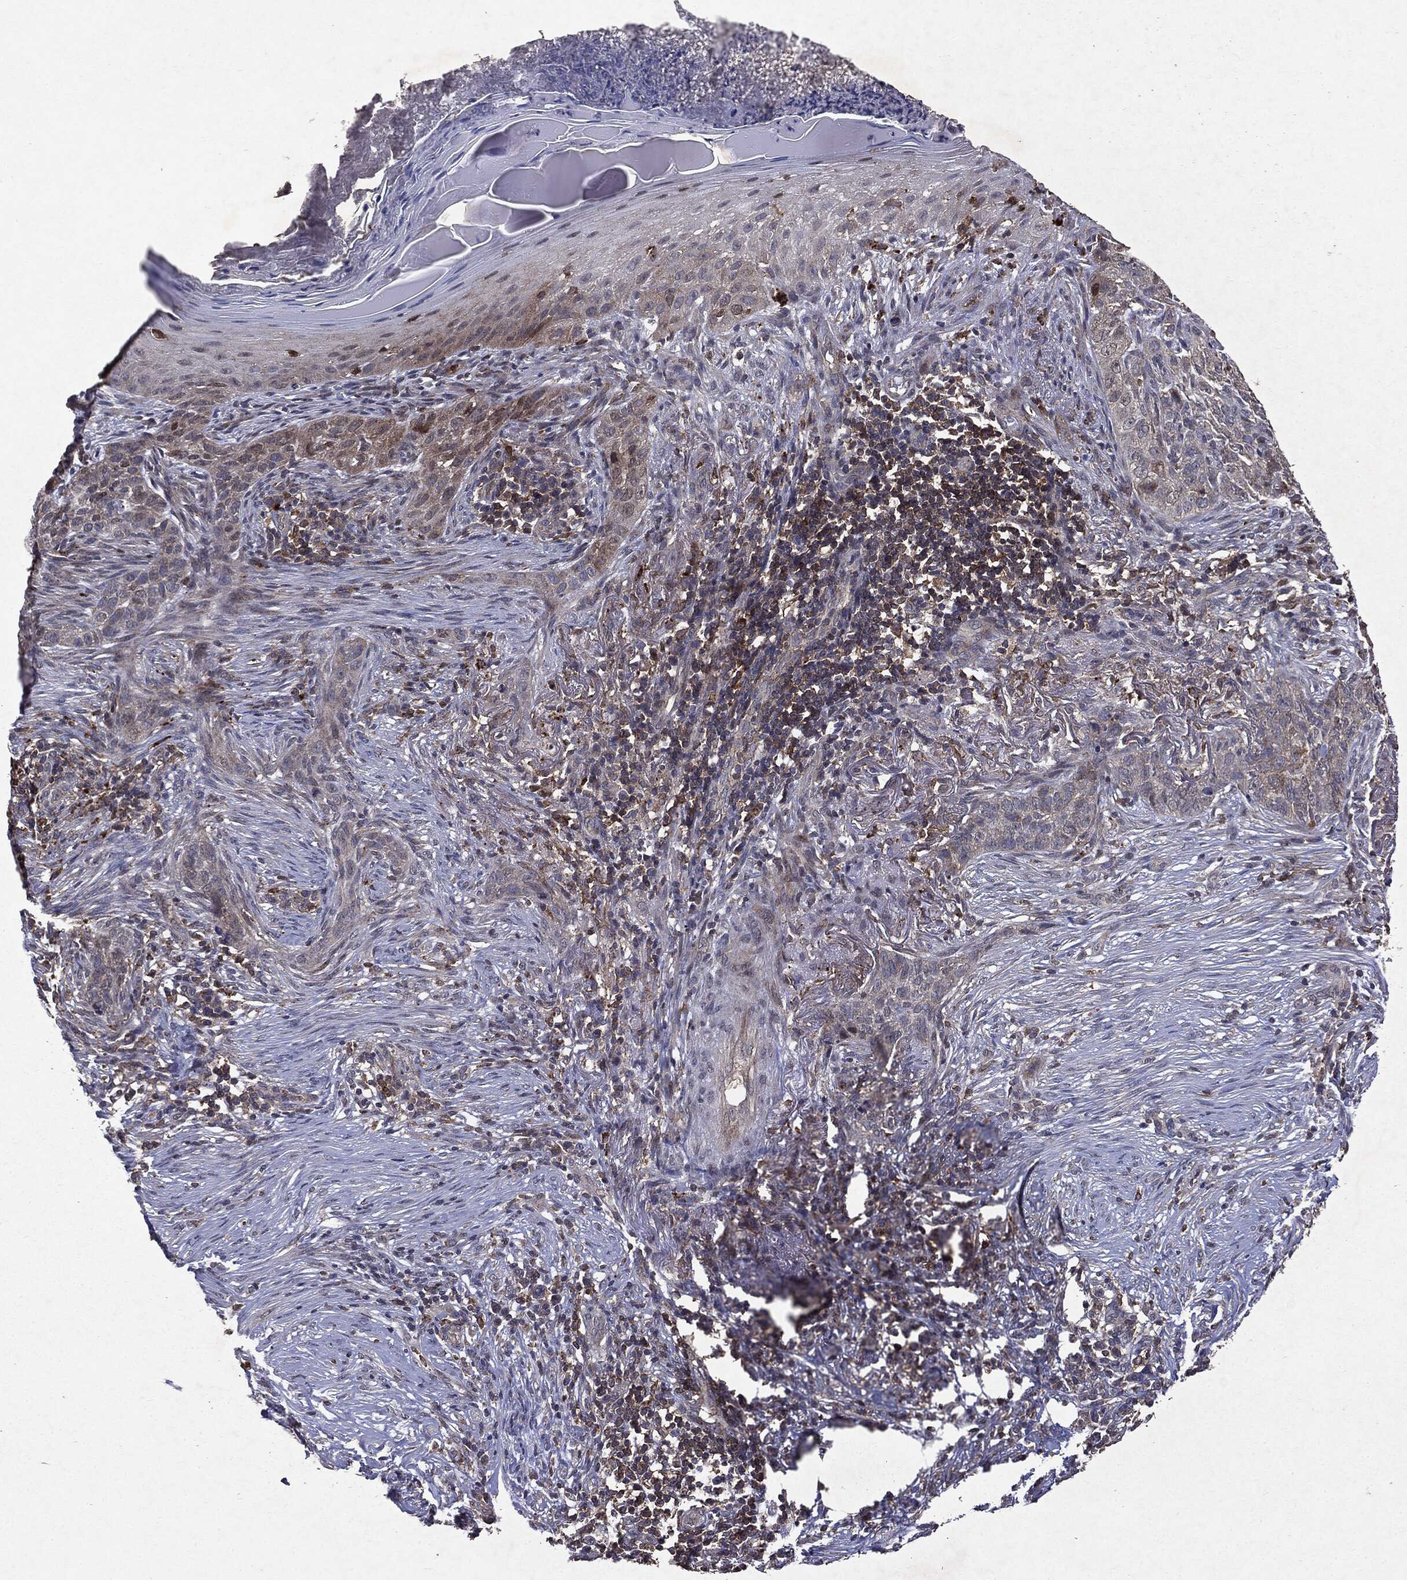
{"staining": {"intensity": "negative", "quantity": "none", "location": "none"}, "tissue": "skin cancer", "cell_type": "Tumor cells", "image_type": "cancer", "snomed": [{"axis": "morphology", "description": "Squamous cell carcinoma, NOS"}, {"axis": "topography", "description": "Skin"}], "caption": "Immunohistochemical staining of human skin cancer (squamous cell carcinoma) displays no significant expression in tumor cells.", "gene": "PTEN", "patient": {"sex": "male", "age": 88}}